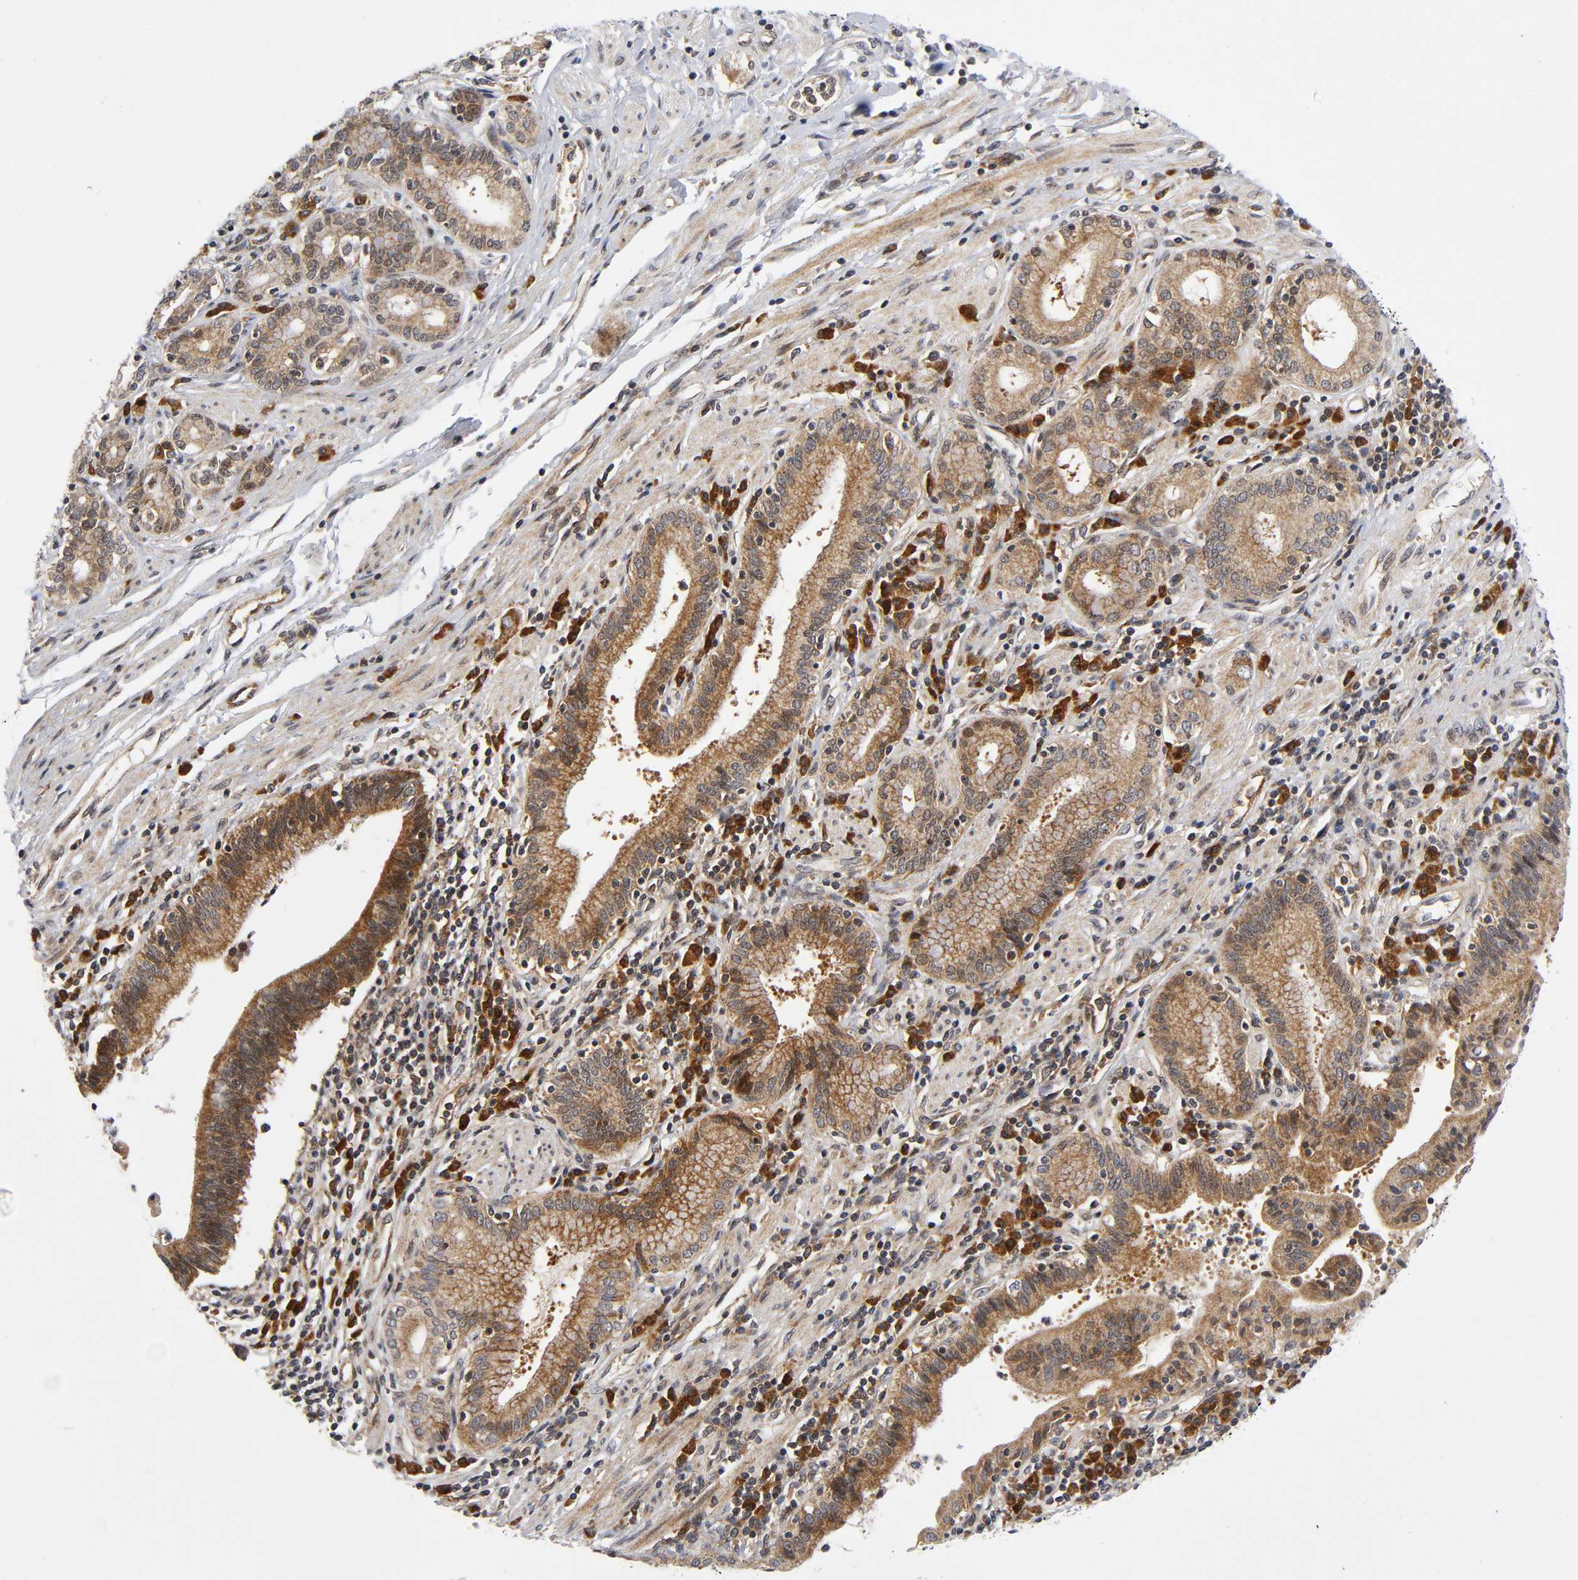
{"staining": {"intensity": "moderate", "quantity": ">75%", "location": "cytoplasmic/membranous"}, "tissue": "pancreatic cancer", "cell_type": "Tumor cells", "image_type": "cancer", "snomed": [{"axis": "morphology", "description": "Adenocarcinoma, NOS"}, {"axis": "topography", "description": "Pancreas"}], "caption": "Moderate cytoplasmic/membranous protein expression is identified in approximately >75% of tumor cells in adenocarcinoma (pancreatic). The staining was performed using DAB (3,3'-diaminobenzidine), with brown indicating positive protein expression. Nuclei are stained blue with hematoxylin.", "gene": "EIF5", "patient": {"sex": "female", "age": 48}}